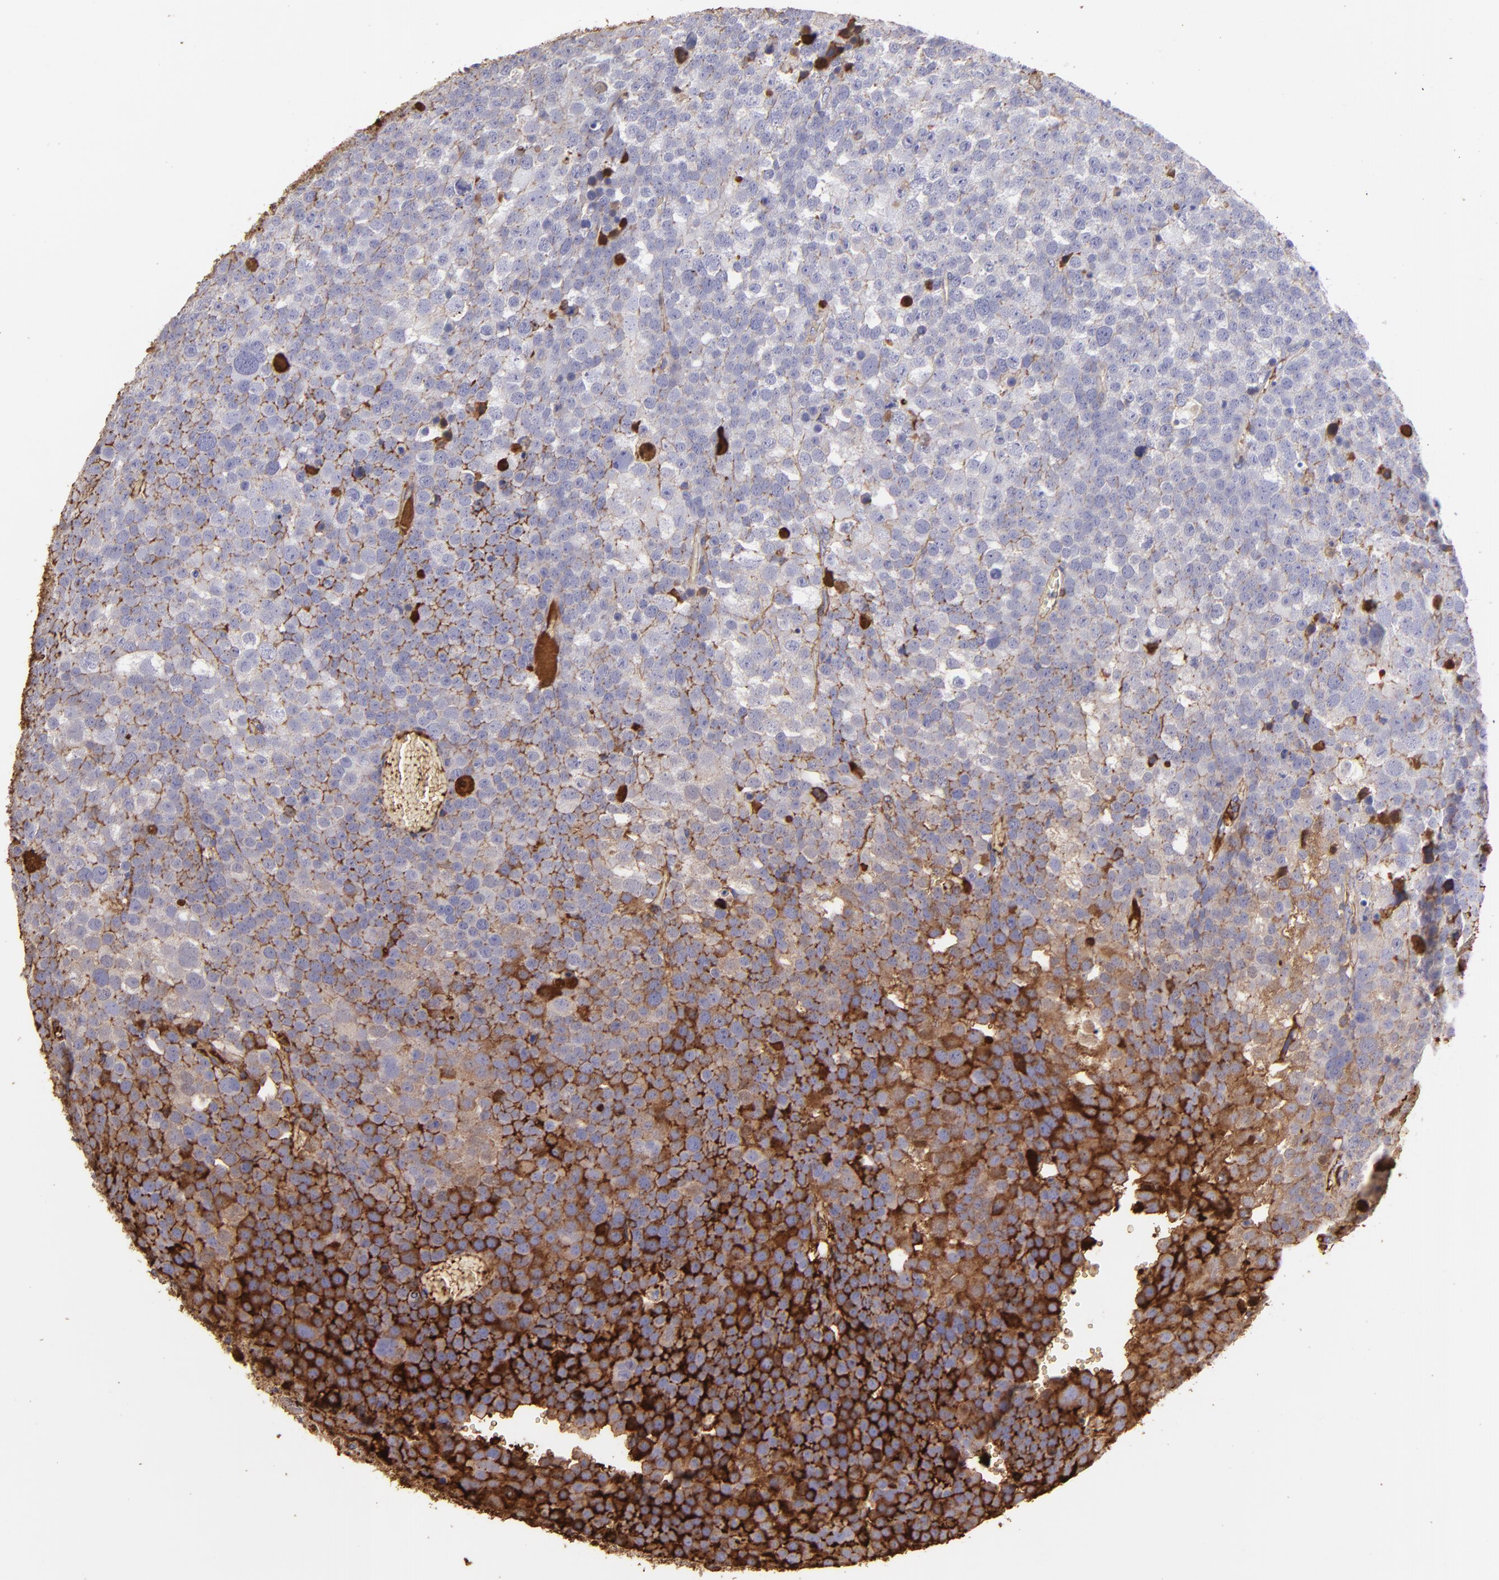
{"staining": {"intensity": "strong", "quantity": ">75%", "location": "cytoplasmic/membranous"}, "tissue": "testis cancer", "cell_type": "Tumor cells", "image_type": "cancer", "snomed": [{"axis": "morphology", "description": "Seminoma, NOS"}, {"axis": "topography", "description": "Testis"}], "caption": "IHC of testis seminoma shows high levels of strong cytoplasmic/membranous staining in about >75% of tumor cells. The protein is shown in brown color, while the nuclei are stained blue.", "gene": "FGB", "patient": {"sex": "male", "age": 71}}